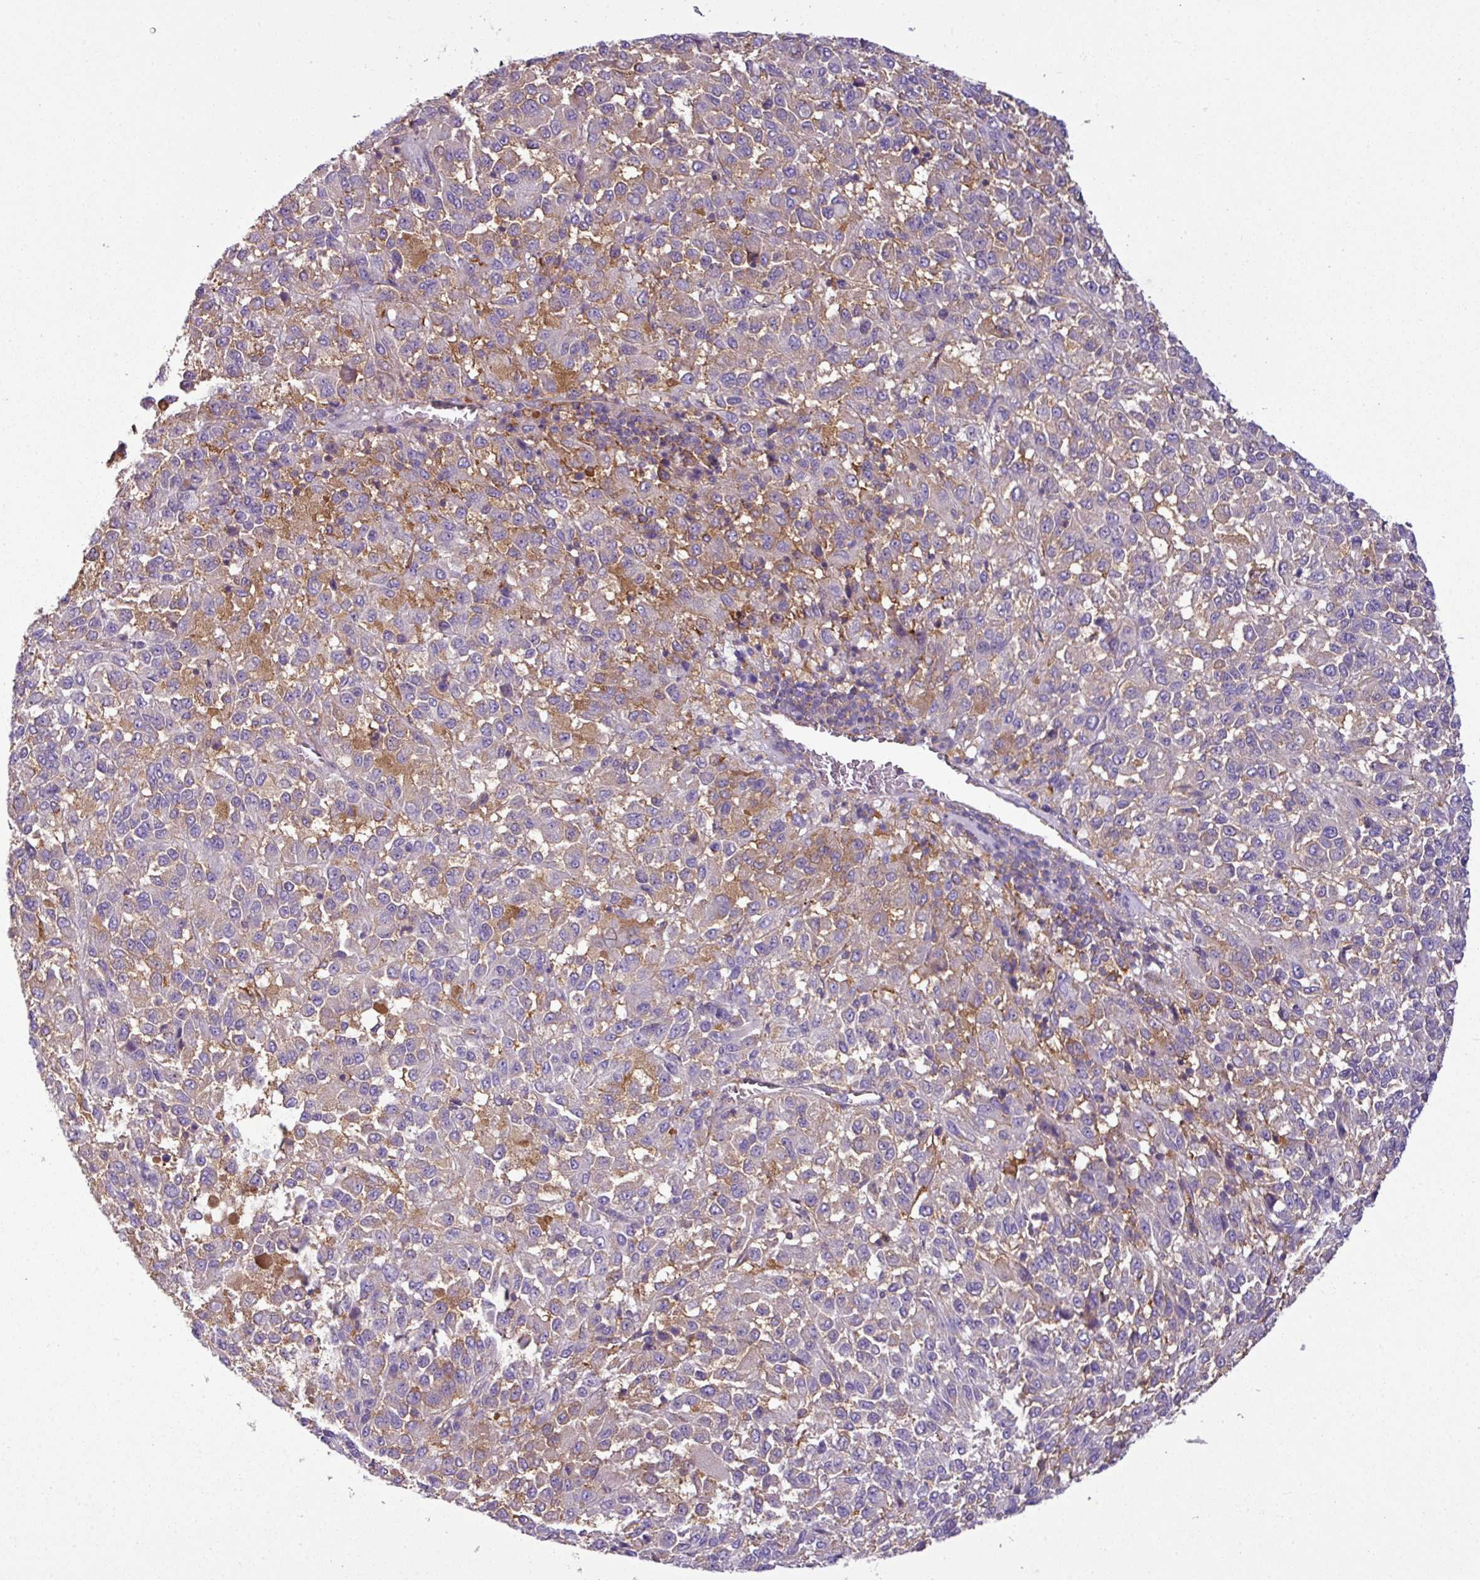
{"staining": {"intensity": "moderate", "quantity": "<25%", "location": "cytoplasmic/membranous"}, "tissue": "melanoma", "cell_type": "Tumor cells", "image_type": "cancer", "snomed": [{"axis": "morphology", "description": "Malignant melanoma, Metastatic site"}, {"axis": "topography", "description": "Lung"}], "caption": "High-power microscopy captured an immunohistochemistry (IHC) photomicrograph of malignant melanoma (metastatic site), revealing moderate cytoplasmic/membranous expression in about <25% of tumor cells.", "gene": "XNDC1N", "patient": {"sex": "male", "age": 64}}